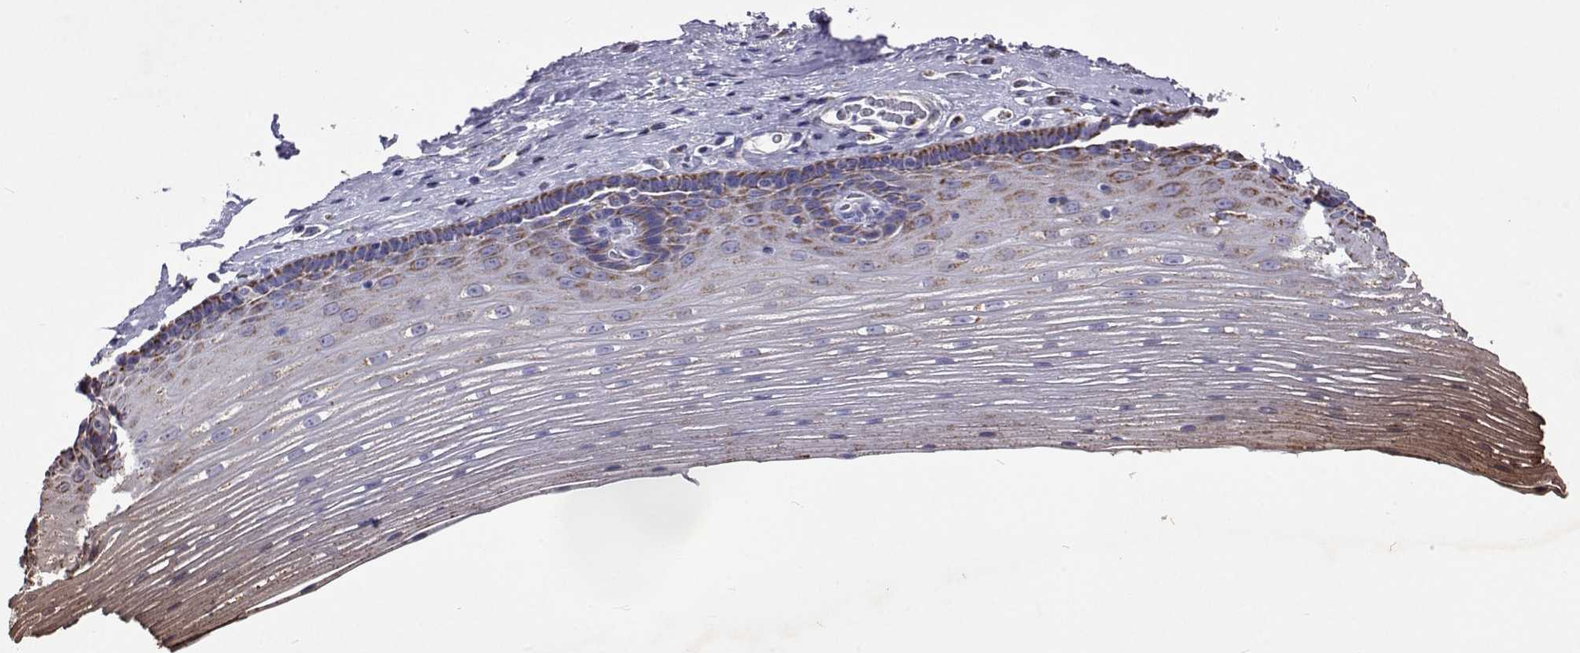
{"staining": {"intensity": "strong", "quantity": "25%-75%", "location": "cytoplasmic/membranous"}, "tissue": "esophagus", "cell_type": "Squamous epithelial cells", "image_type": "normal", "snomed": [{"axis": "morphology", "description": "Normal tissue, NOS"}, {"axis": "topography", "description": "Esophagus"}], "caption": "Immunohistochemical staining of benign esophagus displays high levels of strong cytoplasmic/membranous positivity in approximately 25%-75% of squamous epithelial cells. (DAB IHC with brightfield microscopy, high magnification).", "gene": "MCCC2", "patient": {"sex": "male", "age": 62}}